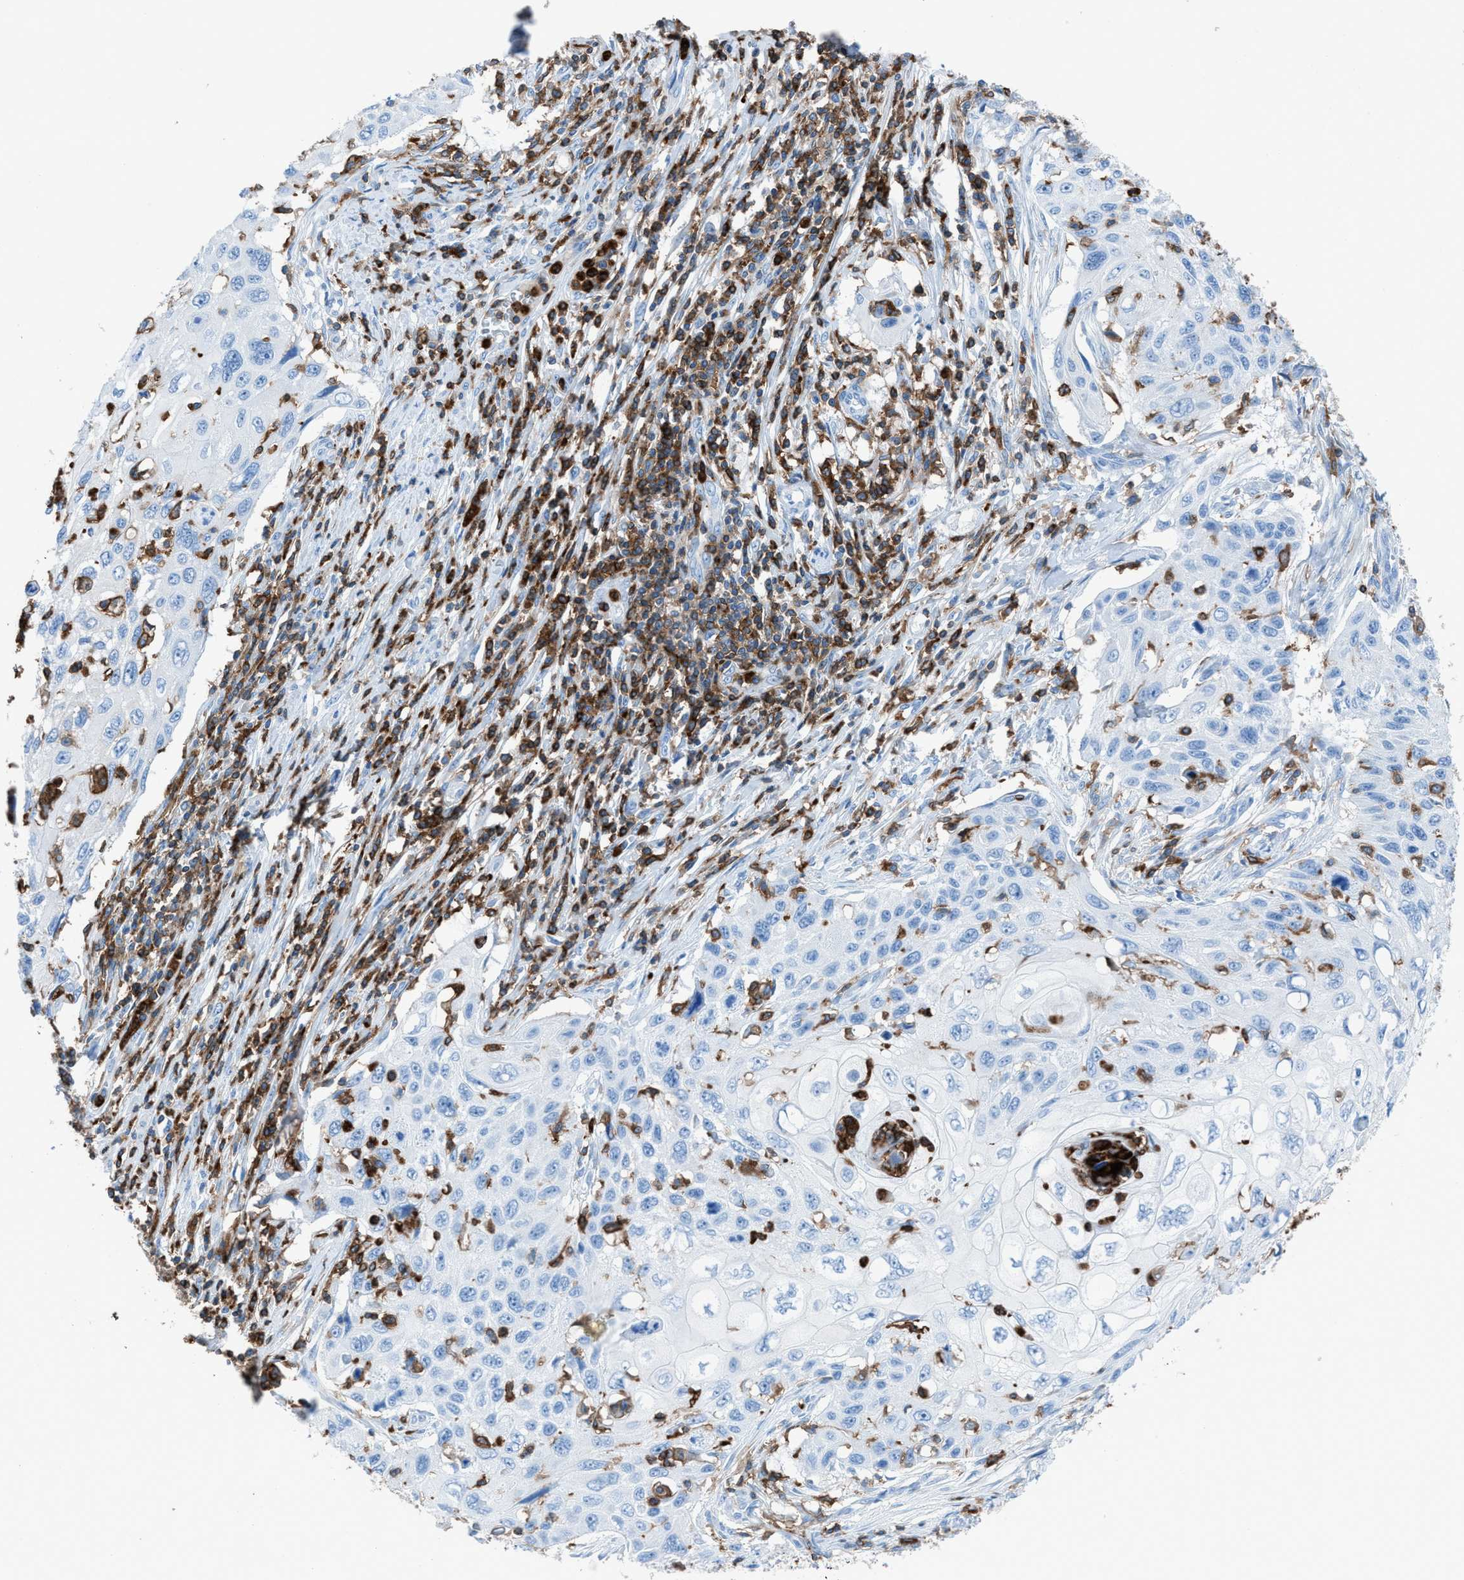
{"staining": {"intensity": "negative", "quantity": "none", "location": "none"}, "tissue": "cervical cancer", "cell_type": "Tumor cells", "image_type": "cancer", "snomed": [{"axis": "morphology", "description": "Squamous cell carcinoma, NOS"}, {"axis": "topography", "description": "Cervix"}], "caption": "Protein analysis of cervical cancer reveals no significant positivity in tumor cells.", "gene": "ITGB2", "patient": {"sex": "female", "age": 70}}